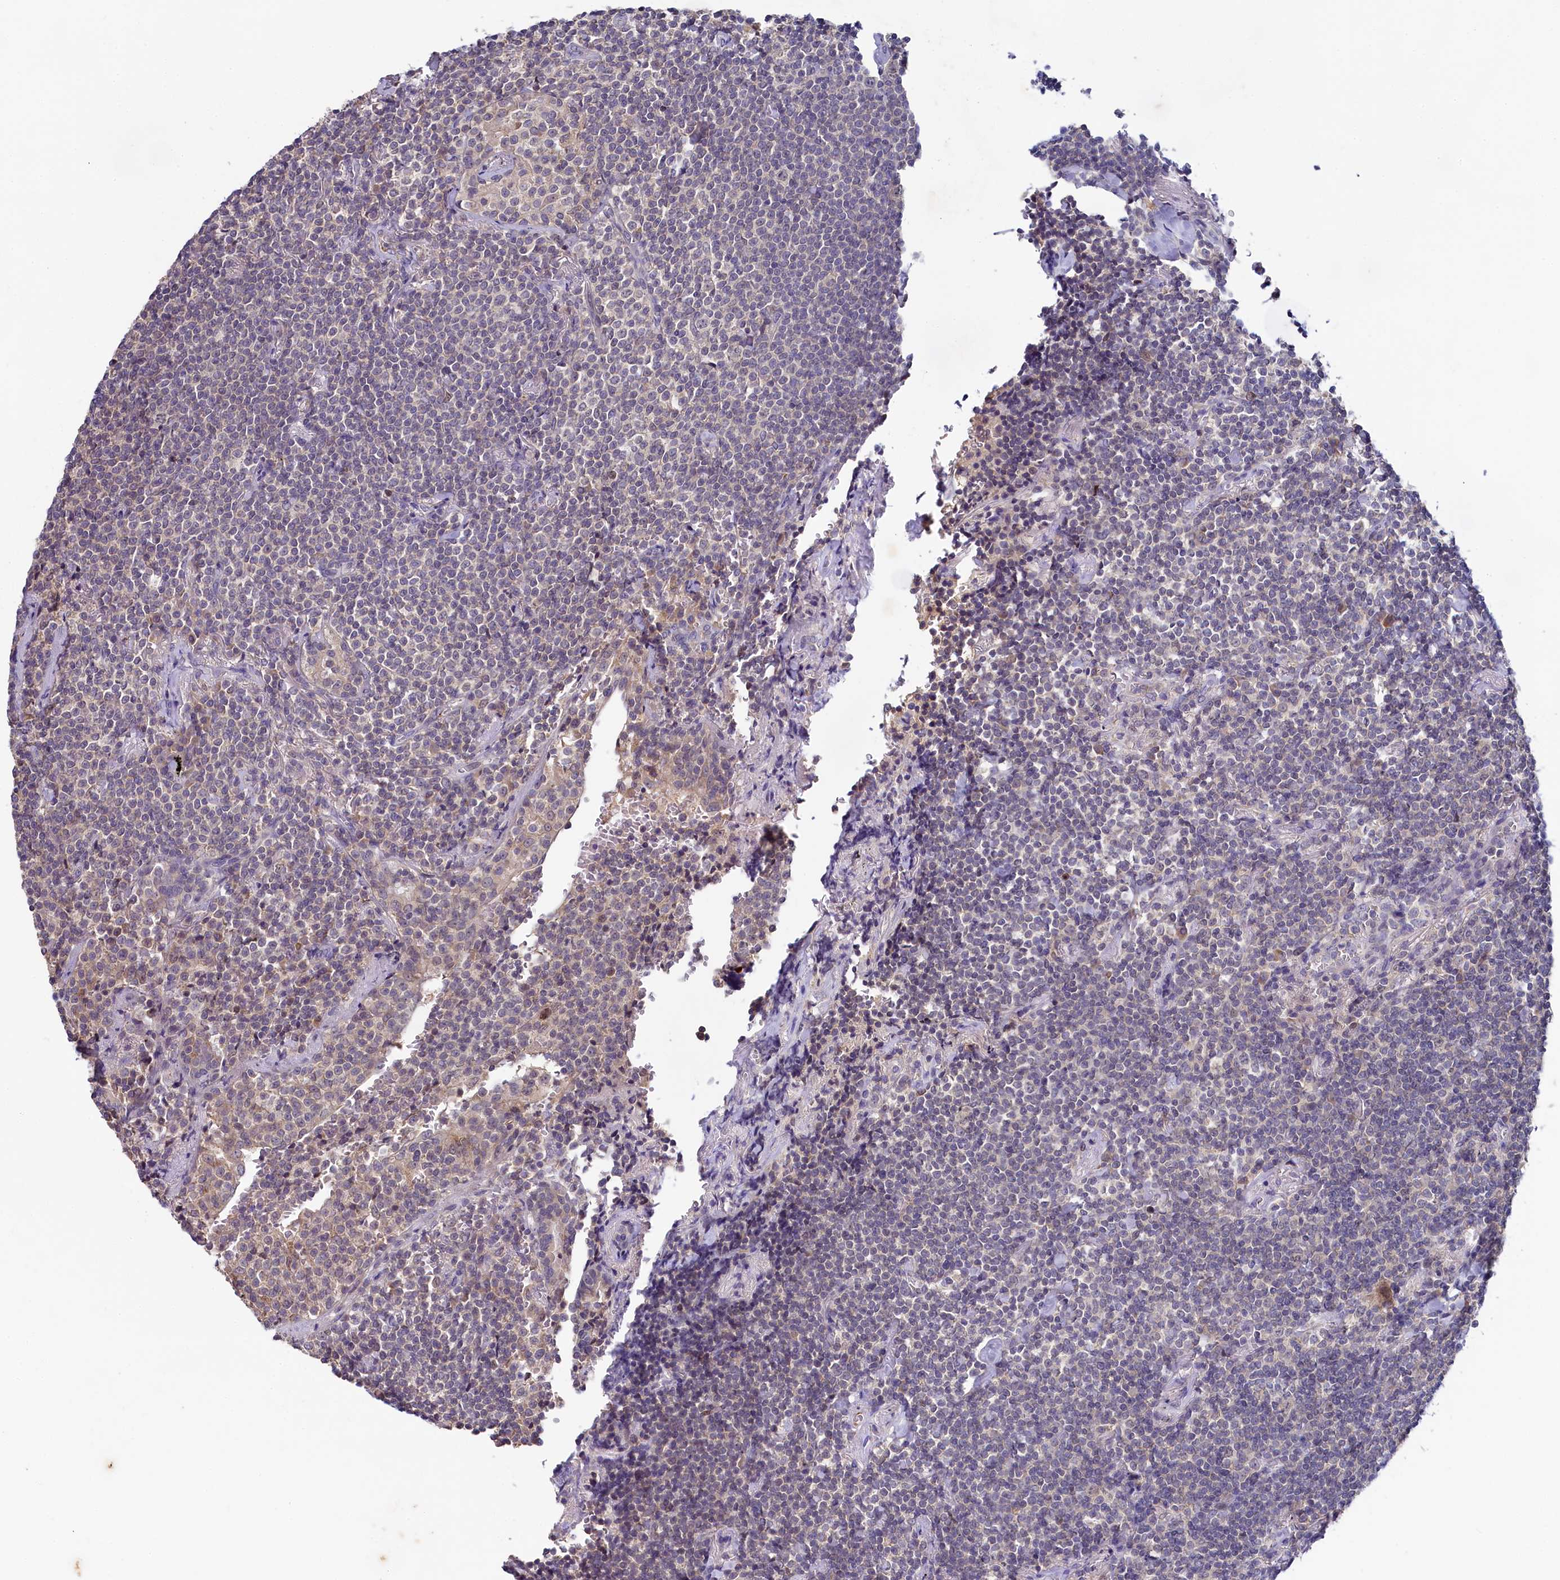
{"staining": {"intensity": "negative", "quantity": "none", "location": "none"}, "tissue": "lymphoma", "cell_type": "Tumor cells", "image_type": "cancer", "snomed": [{"axis": "morphology", "description": "Malignant lymphoma, non-Hodgkin's type, Low grade"}, {"axis": "topography", "description": "Lung"}], "caption": "This is a image of IHC staining of lymphoma, which shows no expression in tumor cells.", "gene": "SPINK9", "patient": {"sex": "female", "age": 71}}